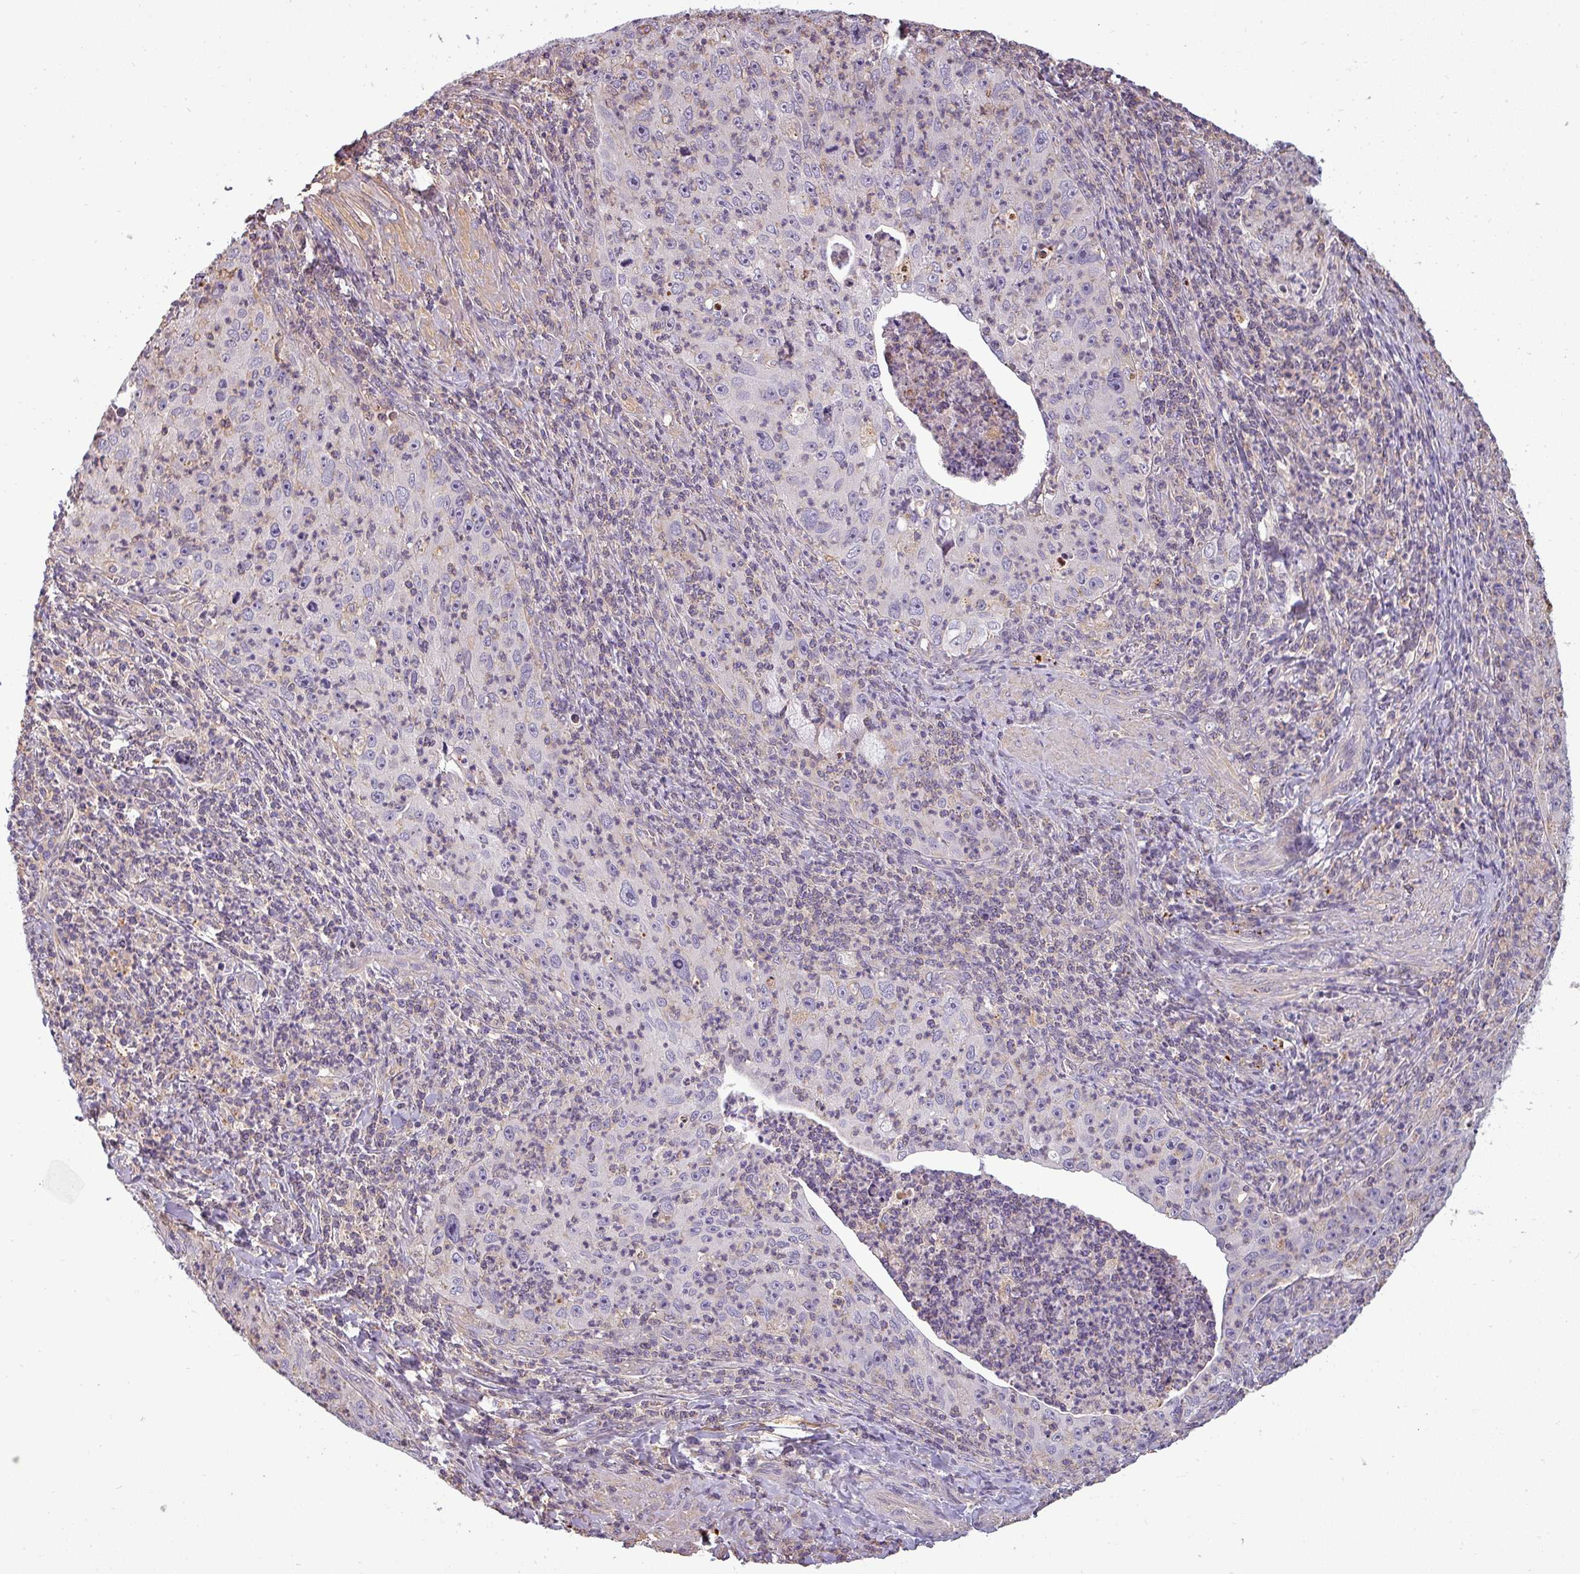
{"staining": {"intensity": "negative", "quantity": "none", "location": "none"}, "tissue": "cervical cancer", "cell_type": "Tumor cells", "image_type": "cancer", "snomed": [{"axis": "morphology", "description": "Squamous cell carcinoma, NOS"}, {"axis": "topography", "description": "Cervix"}], "caption": "Protein analysis of cervical cancer (squamous cell carcinoma) demonstrates no significant expression in tumor cells.", "gene": "ZNF835", "patient": {"sex": "female", "age": 30}}